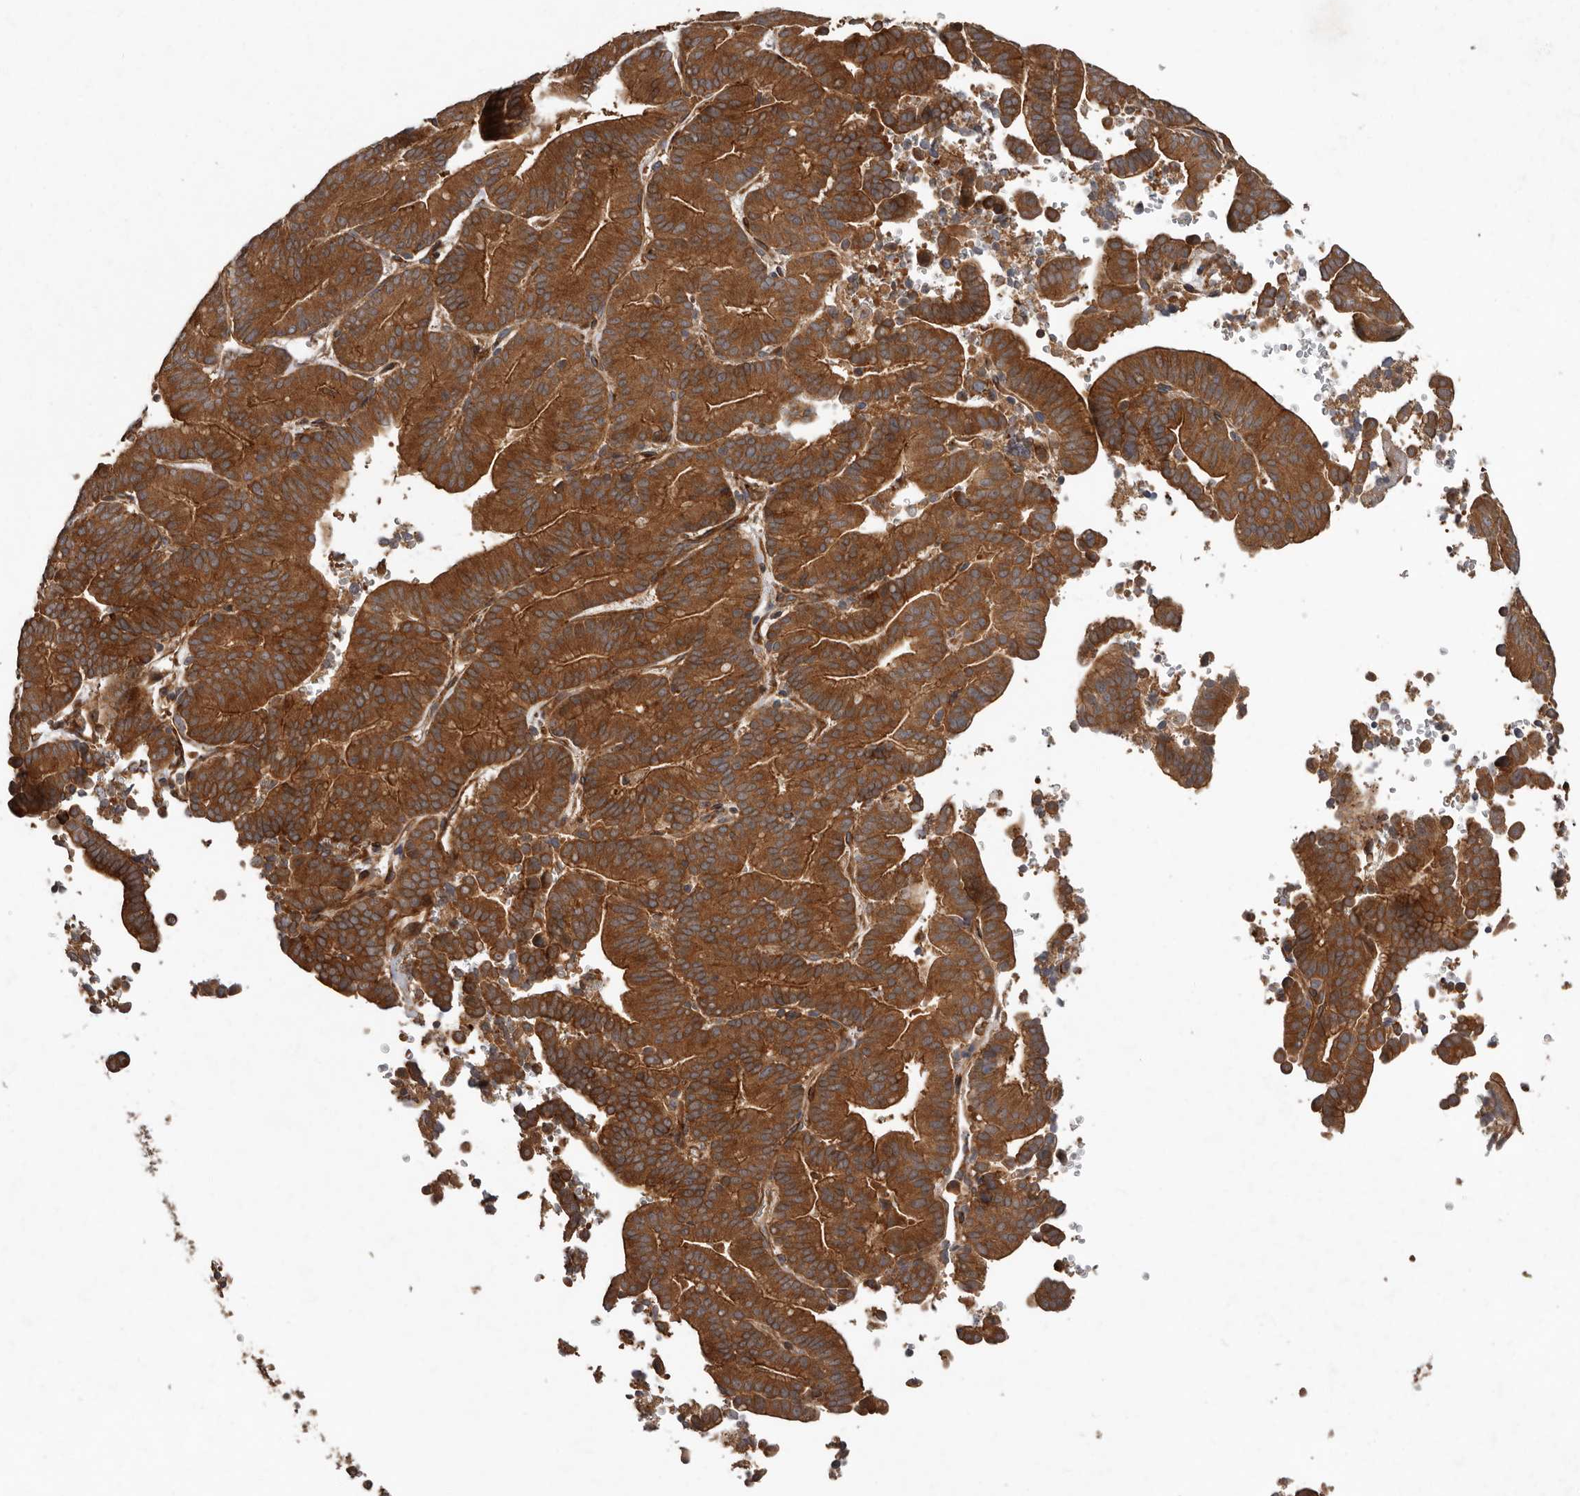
{"staining": {"intensity": "moderate", "quantity": ">75%", "location": "cytoplasmic/membranous"}, "tissue": "liver cancer", "cell_type": "Tumor cells", "image_type": "cancer", "snomed": [{"axis": "morphology", "description": "Cholangiocarcinoma"}, {"axis": "topography", "description": "Liver"}], "caption": "High-magnification brightfield microscopy of cholangiocarcinoma (liver) stained with DAB (brown) and counterstained with hematoxylin (blue). tumor cells exhibit moderate cytoplasmic/membranous staining is seen in approximately>75% of cells.", "gene": "ARHGEF5", "patient": {"sex": "female", "age": 75}}